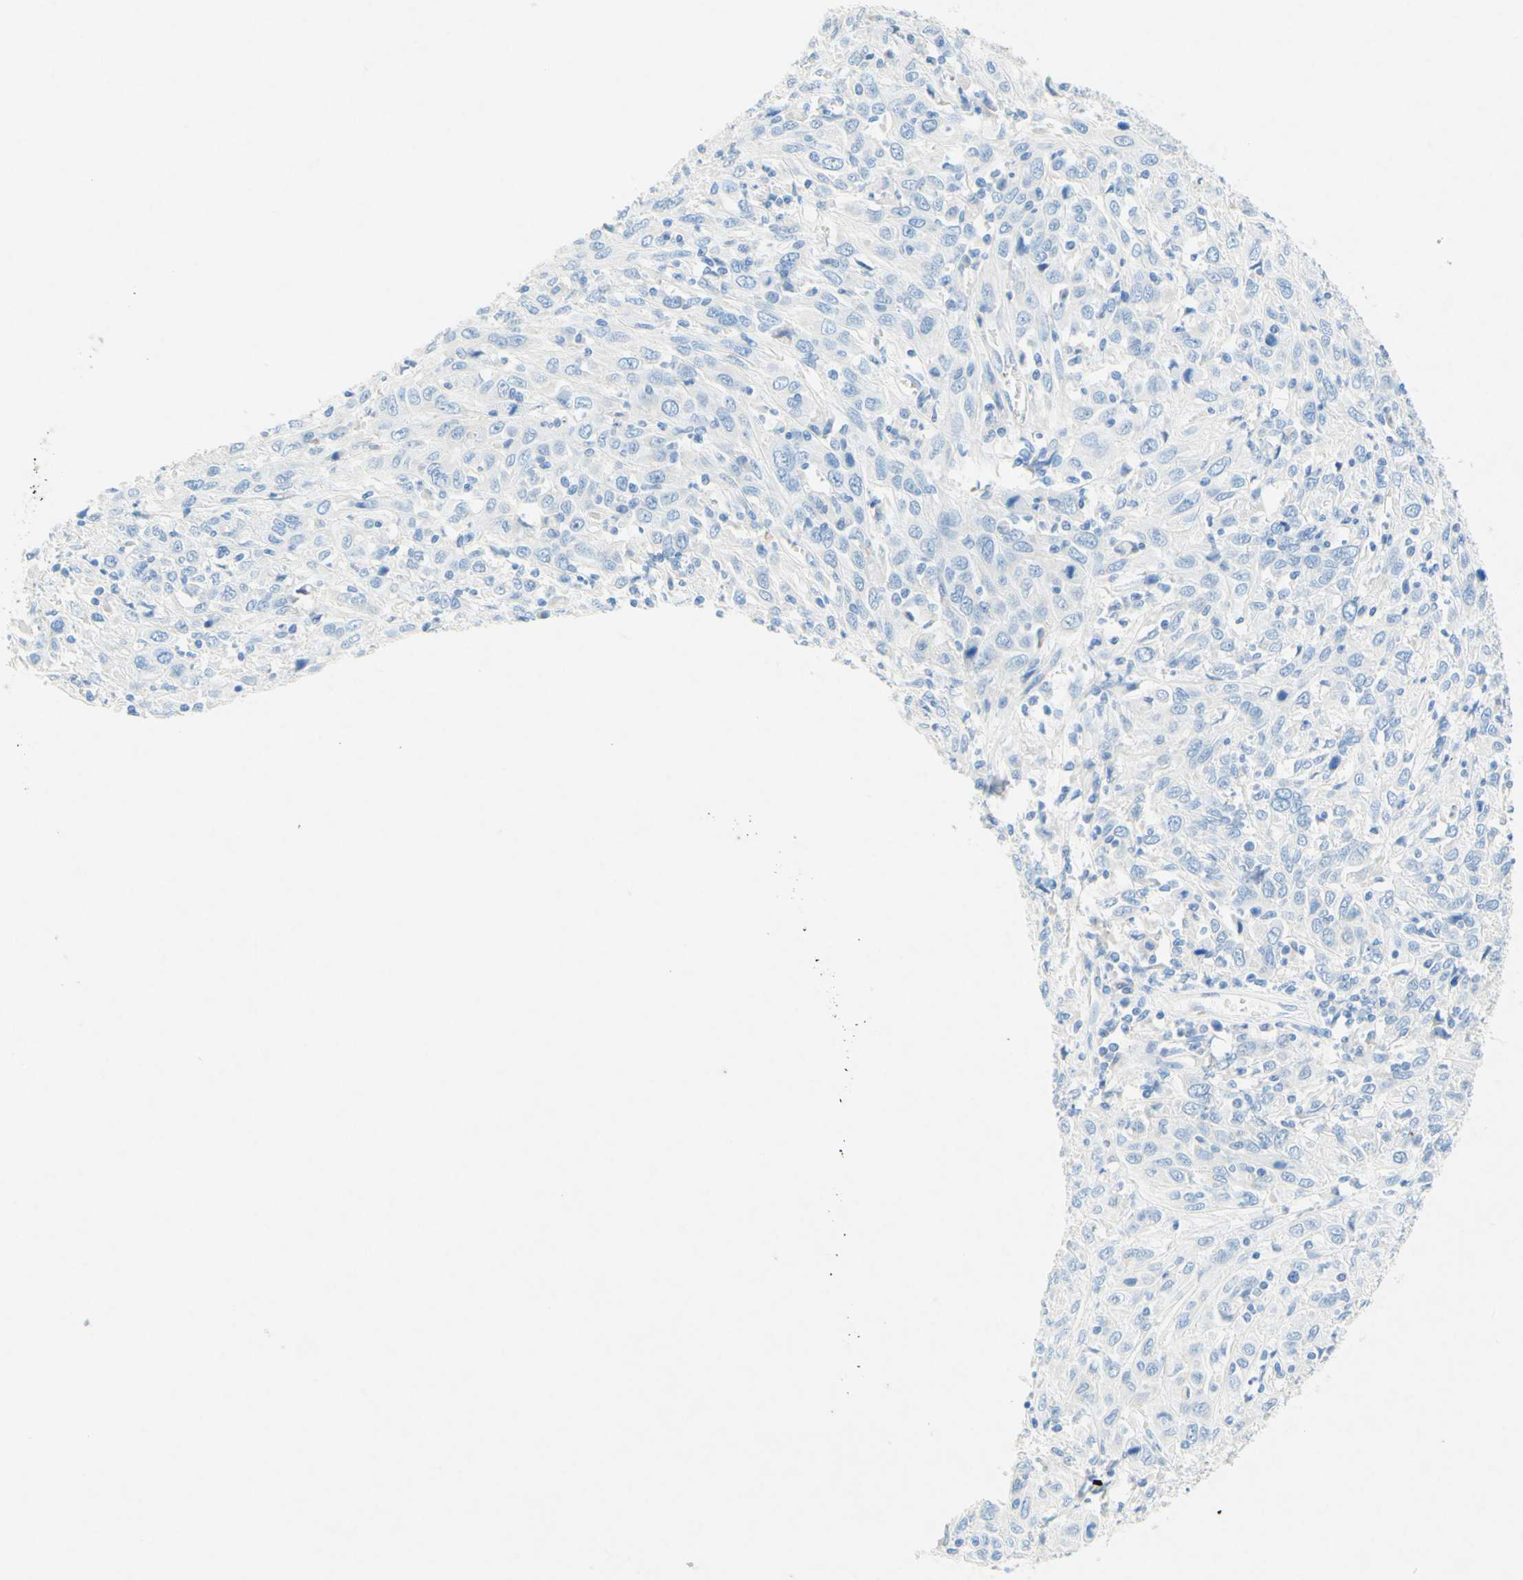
{"staining": {"intensity": "negative", "quantity": "none", "location": "none"}, "tissue": "cervical cancer", "cell_type": "Tumor cells", "image_type": "cancer", "snomed": [{"axis": "morphology", "description": "Squamous cell carcinoma, NOS"}, {"axis": "topography", "description": "Cervix"}], "caption": "This image is of squamous cell carcinoma (cervical) stained with IHC to label a protein in brown with the nuclei are counter-stained blue. There is no expression in tumor cells. The staining was performed using DAB to visualize the protein expression in brown, while the nuclei were stained in blue with hematoxylin (Magnification: 20x).", "gene": "SLC46A1", "patient": {"sex": "female", "age": 46}}